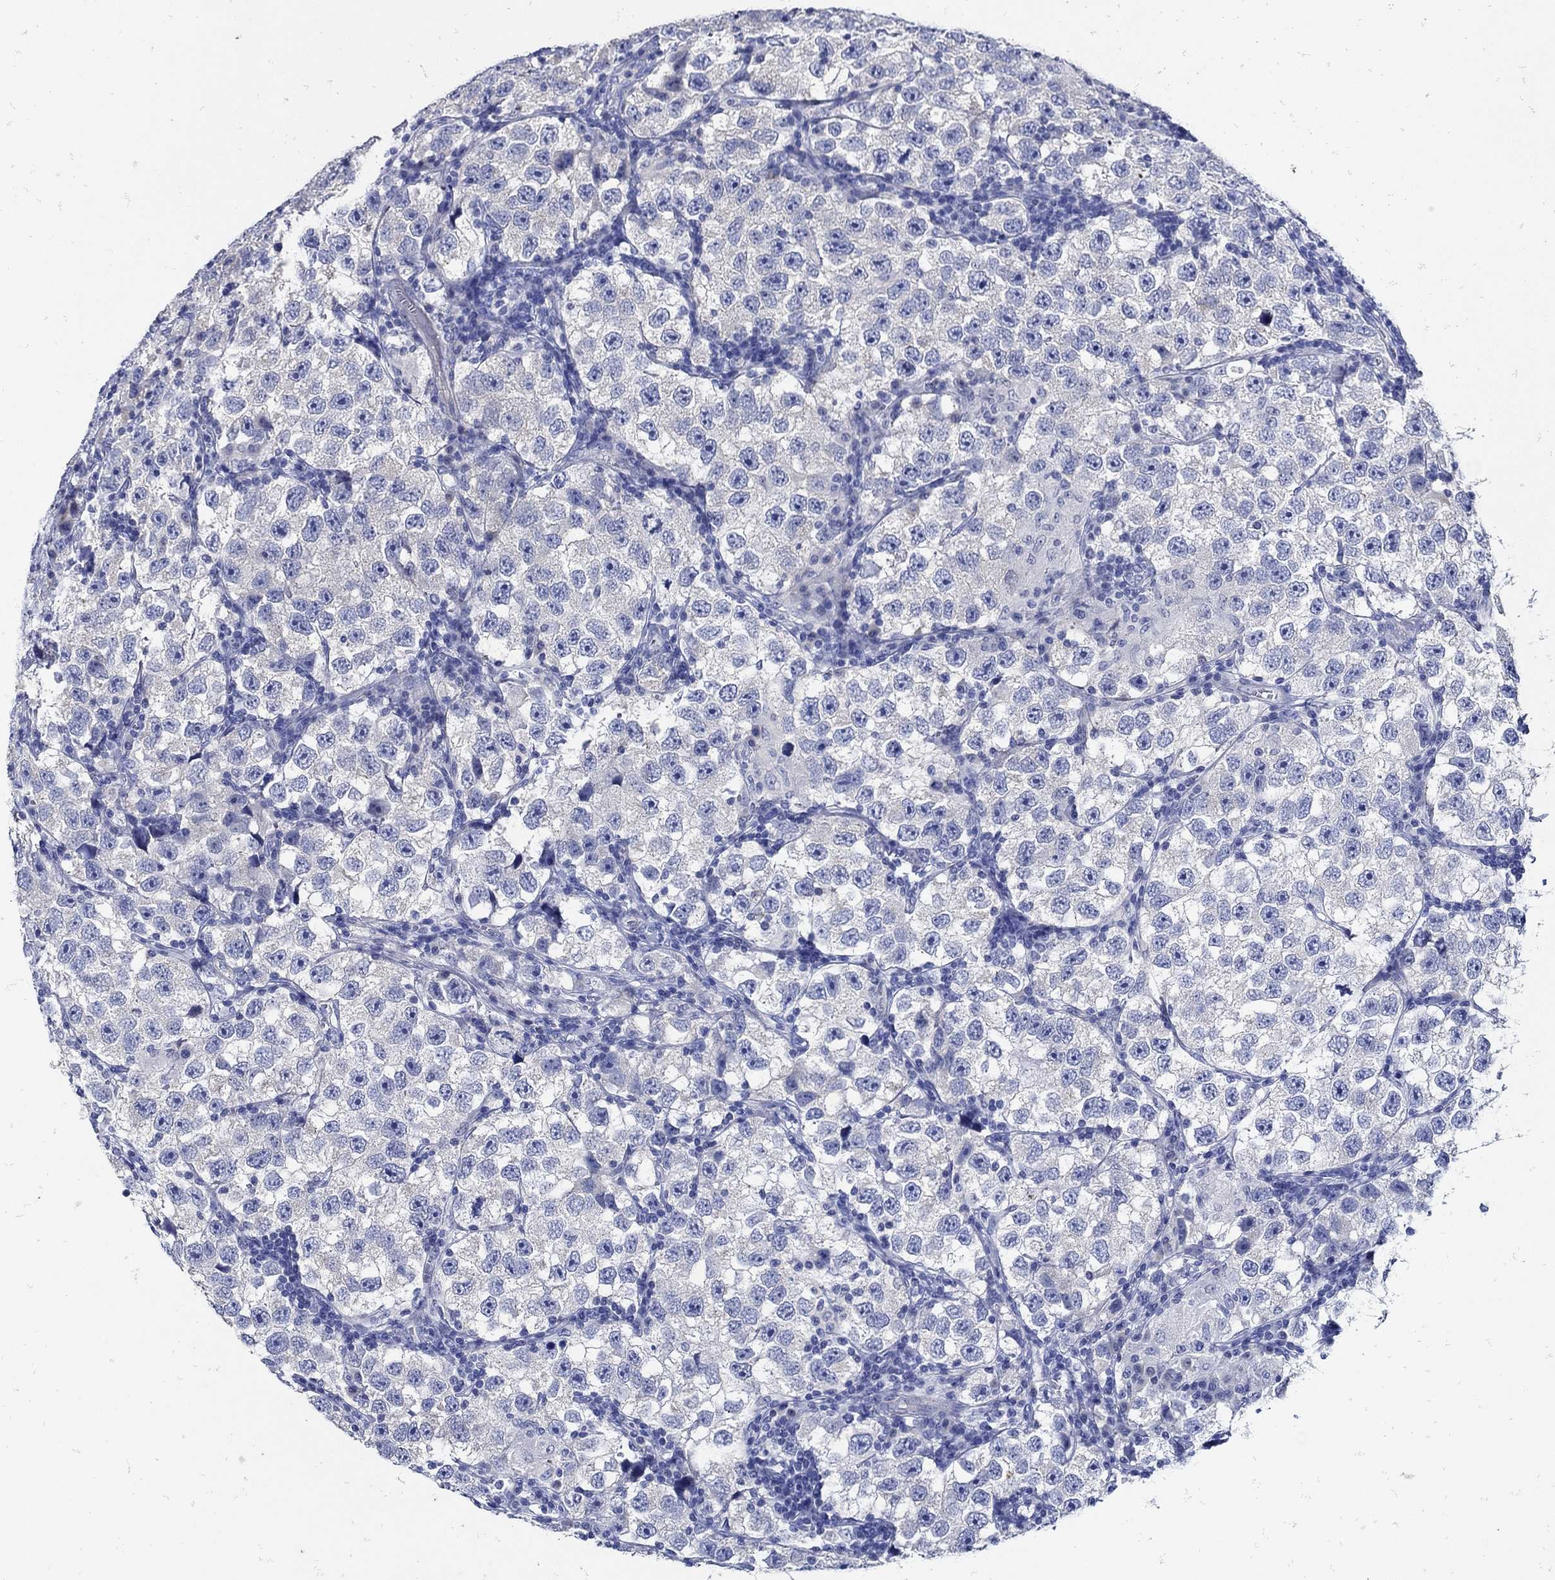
{"staining": {"intensity": "negative", "quantity": "none", "location": "none"}, "tissue": "testis cancer", "cell_type": "Tumor cells", "image_type": "cancer", "snomed": [{"axis": "morphology", "description": "Seminoma, NOS"}, {"axis": "topography", "description": "Testis"}], "caption": "Tumor cells show no significant staining in testis cancer (seminoma). (DAB (3,3'-diaminobenzidine) IHC, high magnification).", "gene": "NOS1", "patient": {"sex": "male", "age": 26}}